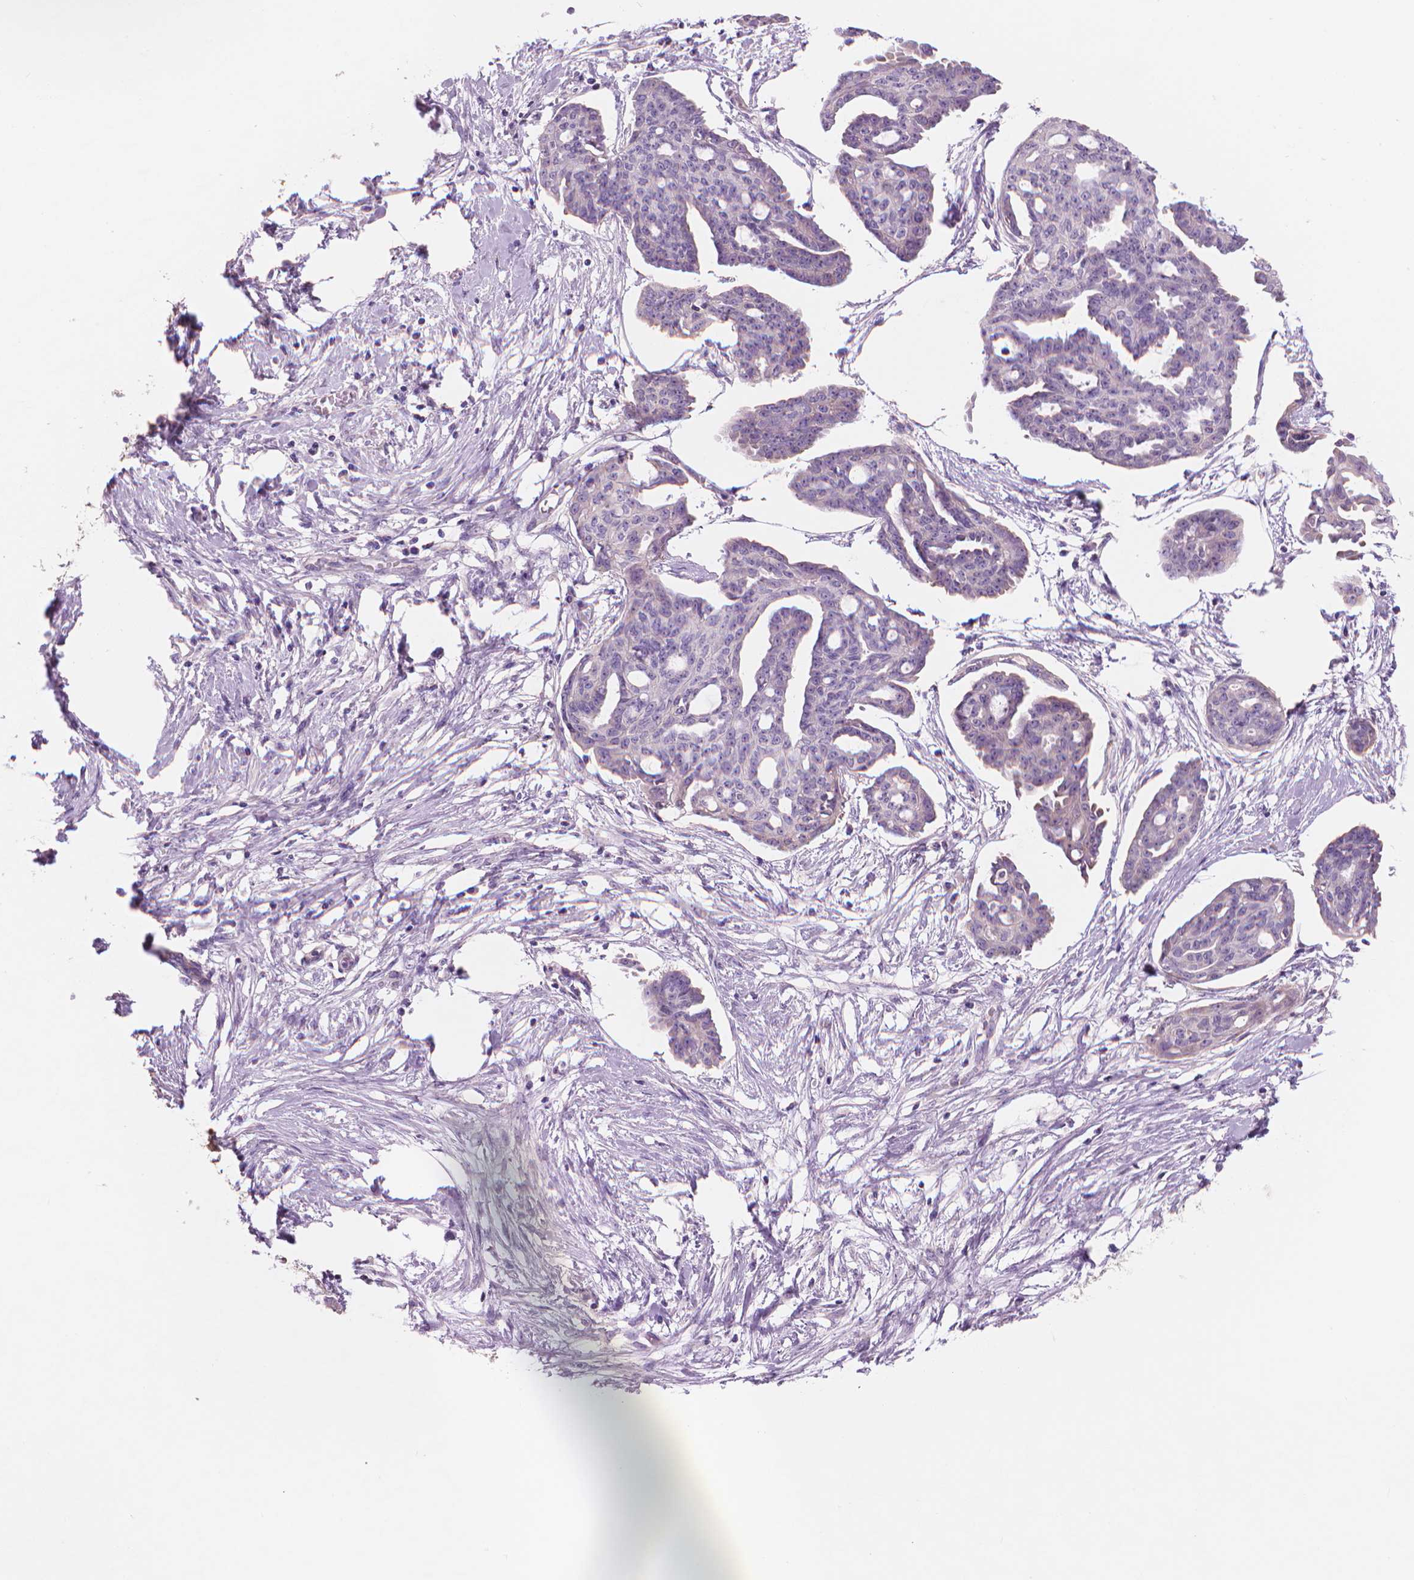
{"staining": {"intensity": "negative", "quantity": "none", "location": "none"}, "tissue": "ovarian cancer", "cell_type": "Tumor cells", "image_type": "cancer", "snomed": [{"axis": "morphology", "description": "Cystadenocarcinoma, serous, NOS"}, {"axis": "topography", "description": "Ovary"}], "caption": "Immunohistochemistry (IHC) histopathology image of human ovarian cancer (serous cystadenocarcinoma) stained for a protein (brown), which reveals no staining in tumor cells. The staining was performed using DAB to visualize the protein expression in brown, while the nuclei were stained in blue with hematoxylin (Magnification: 20x).", "gene": "ENSG00000187186", "patient": {"sex": "female", "age": 71}}